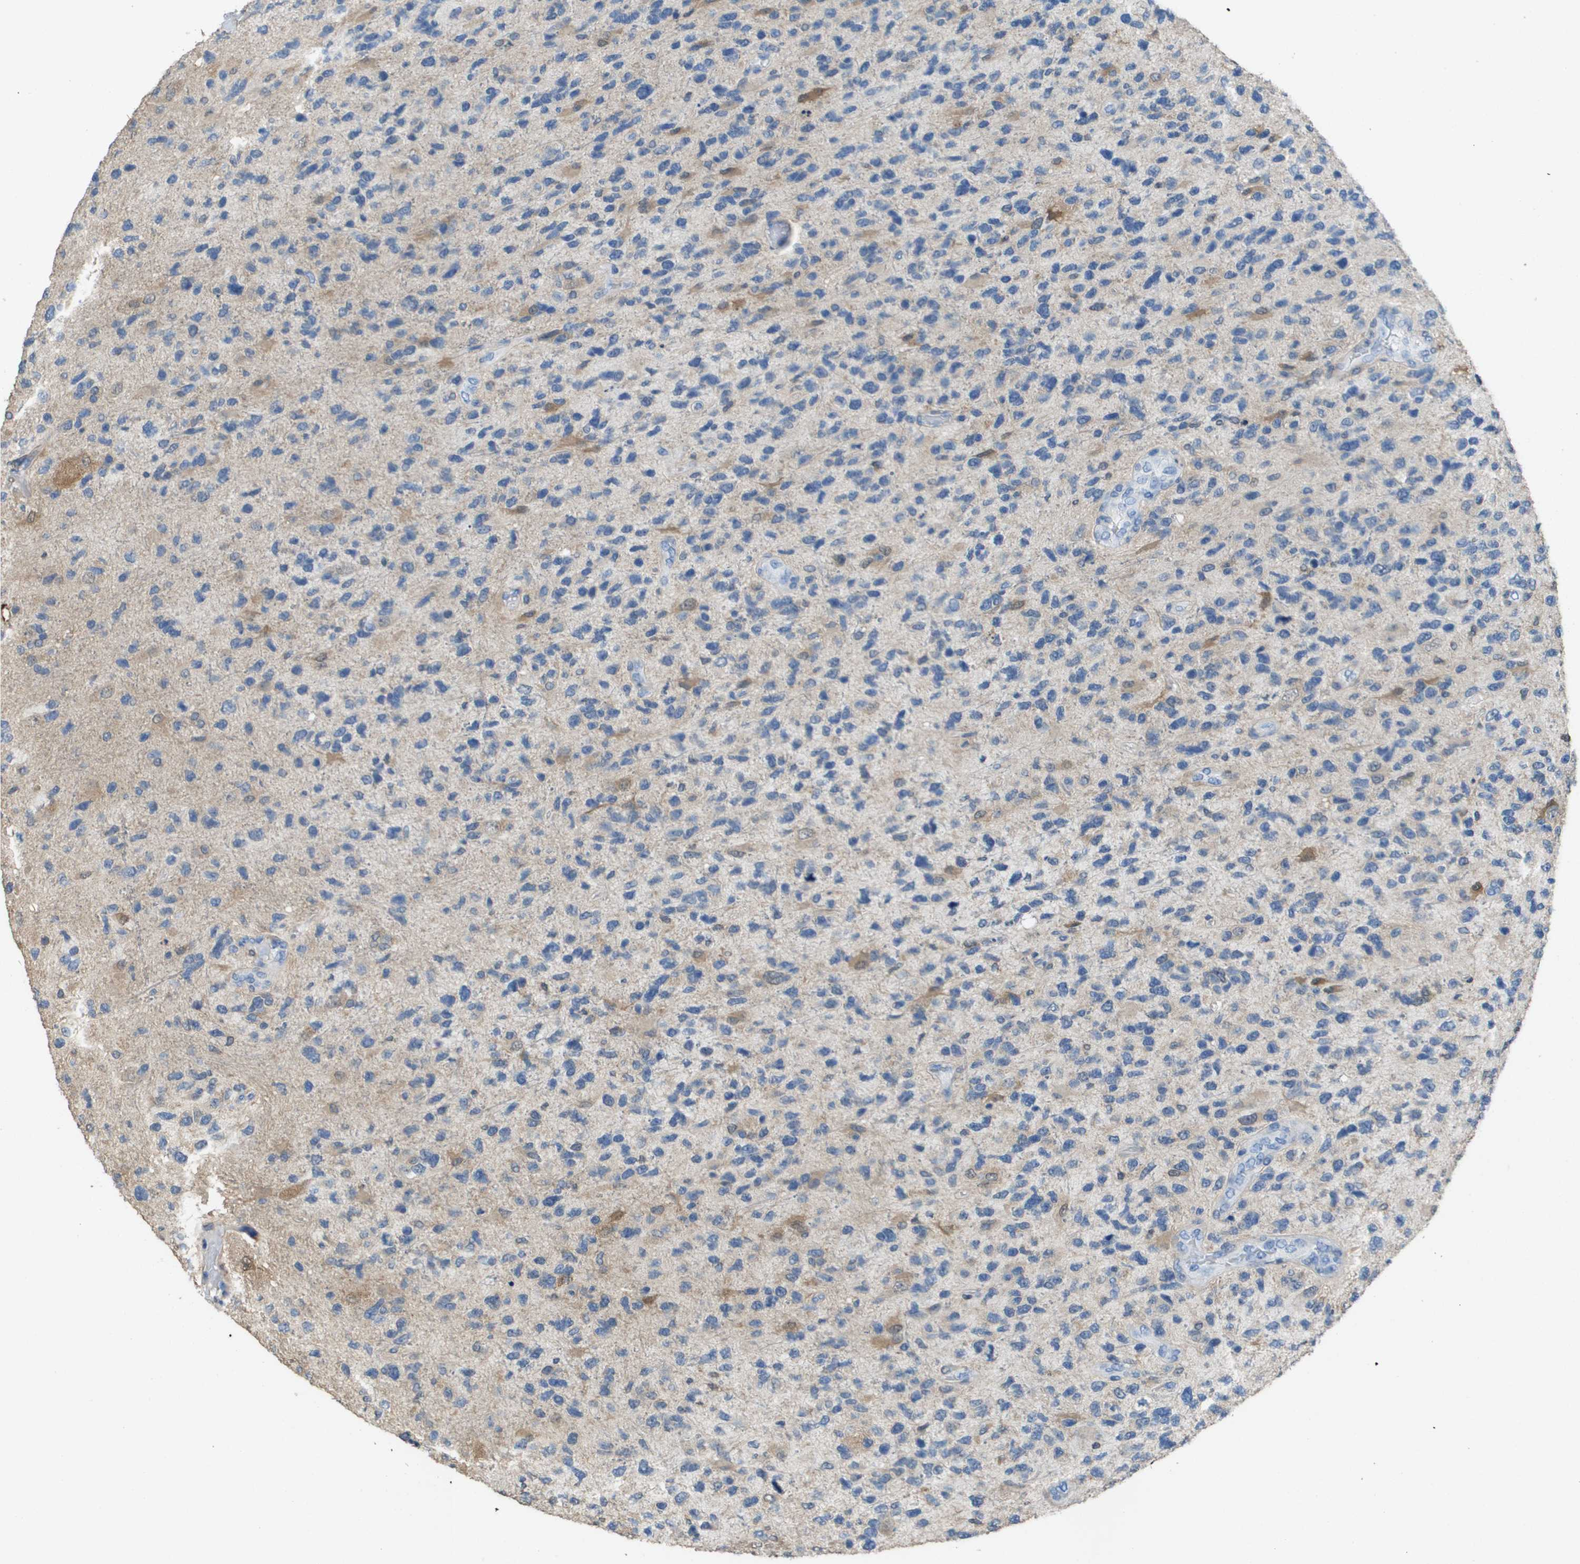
{"staining": {"intensity": "moderate", "quantity": "<25%", "location": "cytoplasmic/membranous"}, "tissue": "glioma", "cell_type": "Tumor cells", "image_type": "cancer", "snomed": [{"axis": "morphology", "description": "Glioma, malignant, High grade"}, {"axis": "topography", "description": "Brain"}], "caption": "Immunohistochemistry micrograph of neoplastic tissue: malignant glioma (high-grade) stained using IHC shows low levels of moderate protein expression localized specifically in the cytoplasmic/membranous of tumor cells, appearing as a cytoplasmic/membranous brown color.", "gene": "FABP5", "patient": {"sex": "female", "age": 58}}